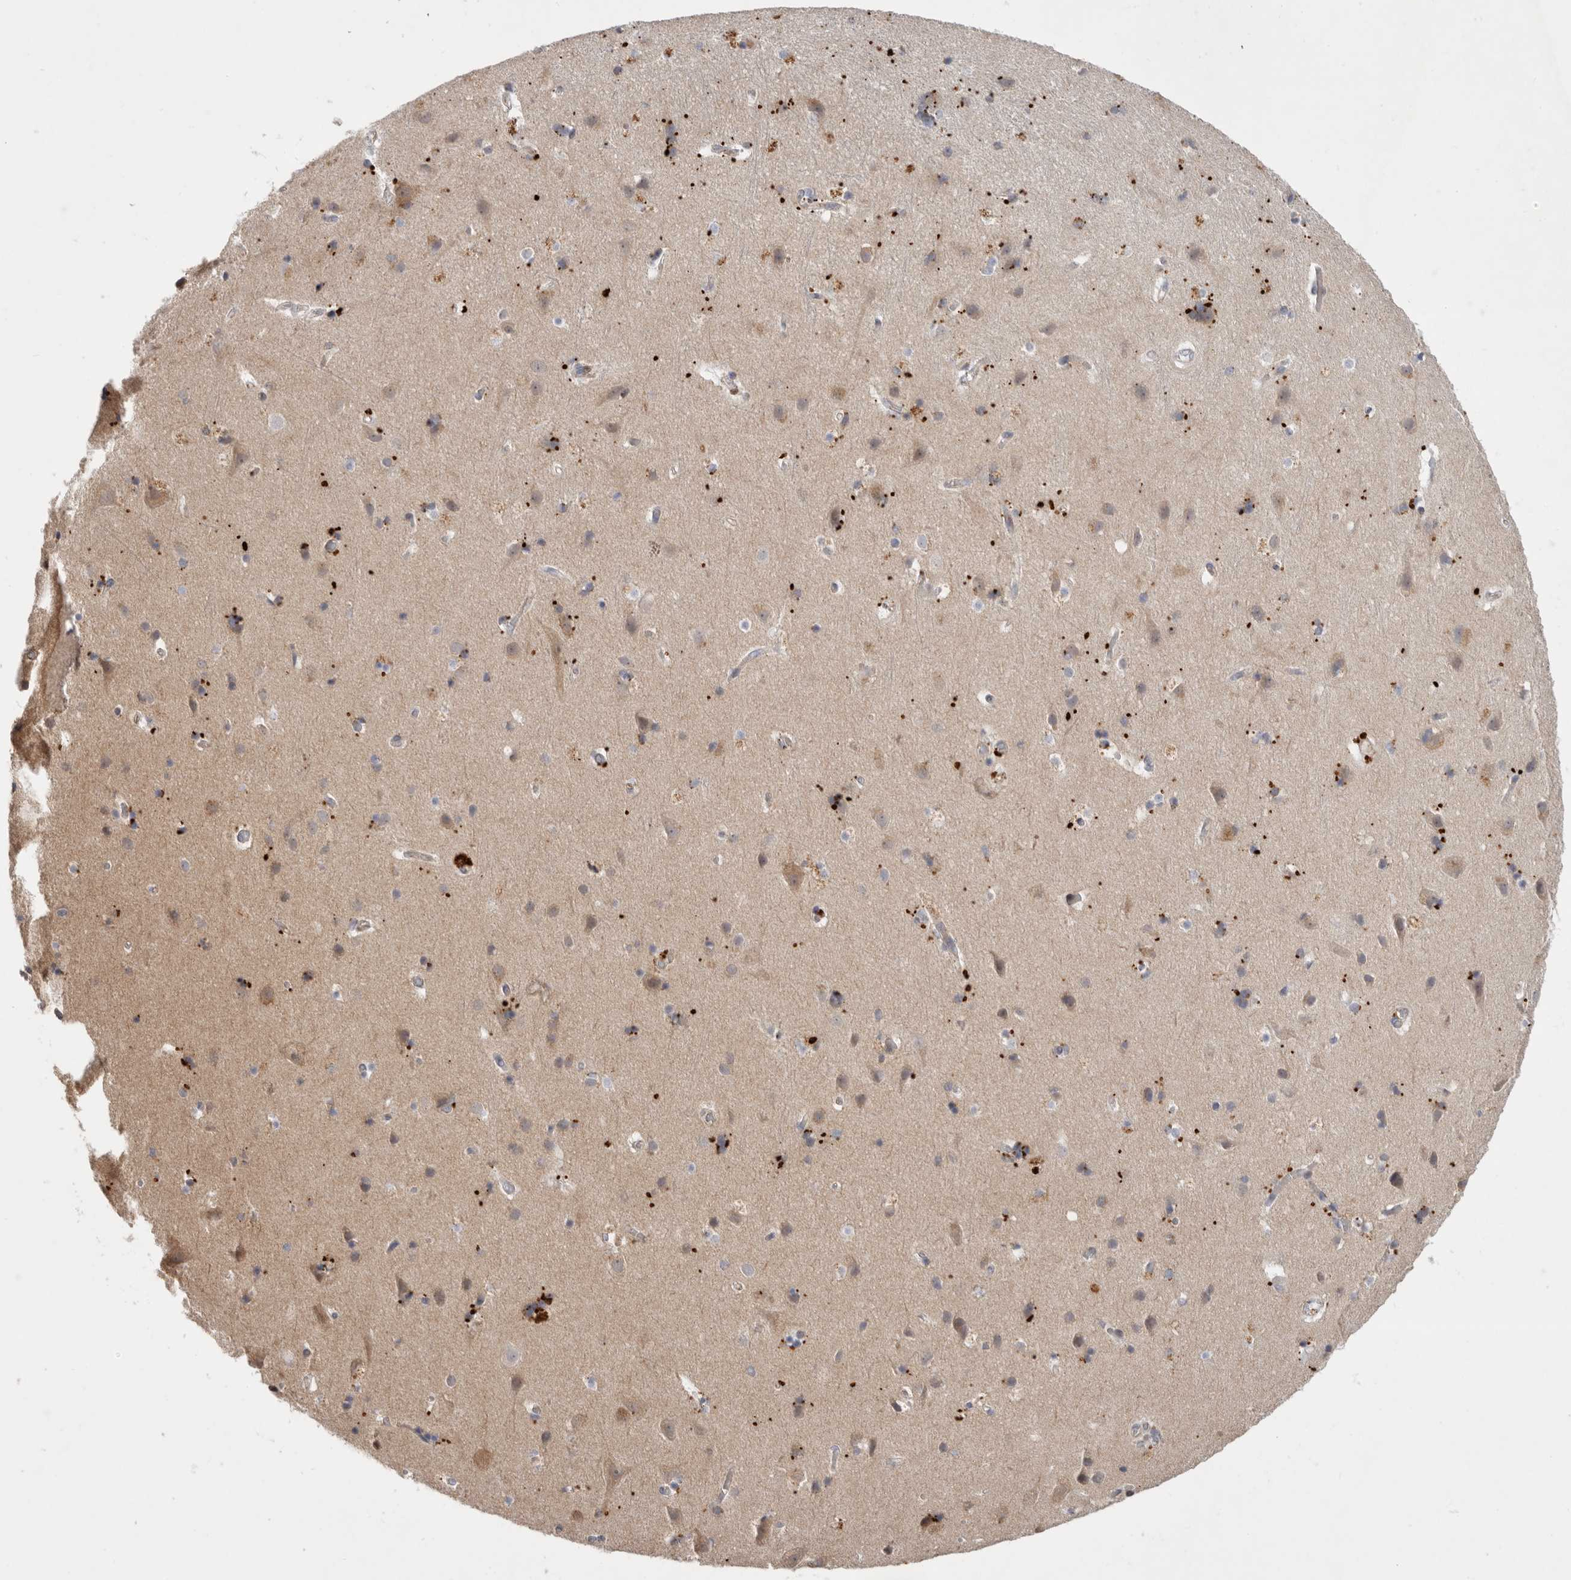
{"staining": {"intensity": "negative", "quantity": "none", "location": "none"}, "tissue": "cerebral cortex", "cell_type": "Endothelial cells", "image_type": "normal", "snomed": [{"axis": "morphology", "description": "Normal tissue, NOS"}, {"axis": "topography", "description": "Cerebral cortex"}], "caption": "Photomicrograph shows no significant protein expression in endothelial cells of normal cerebral cortex.", "gene": "MTFR1L", "patient": {"sex": "male", "age": 54}}